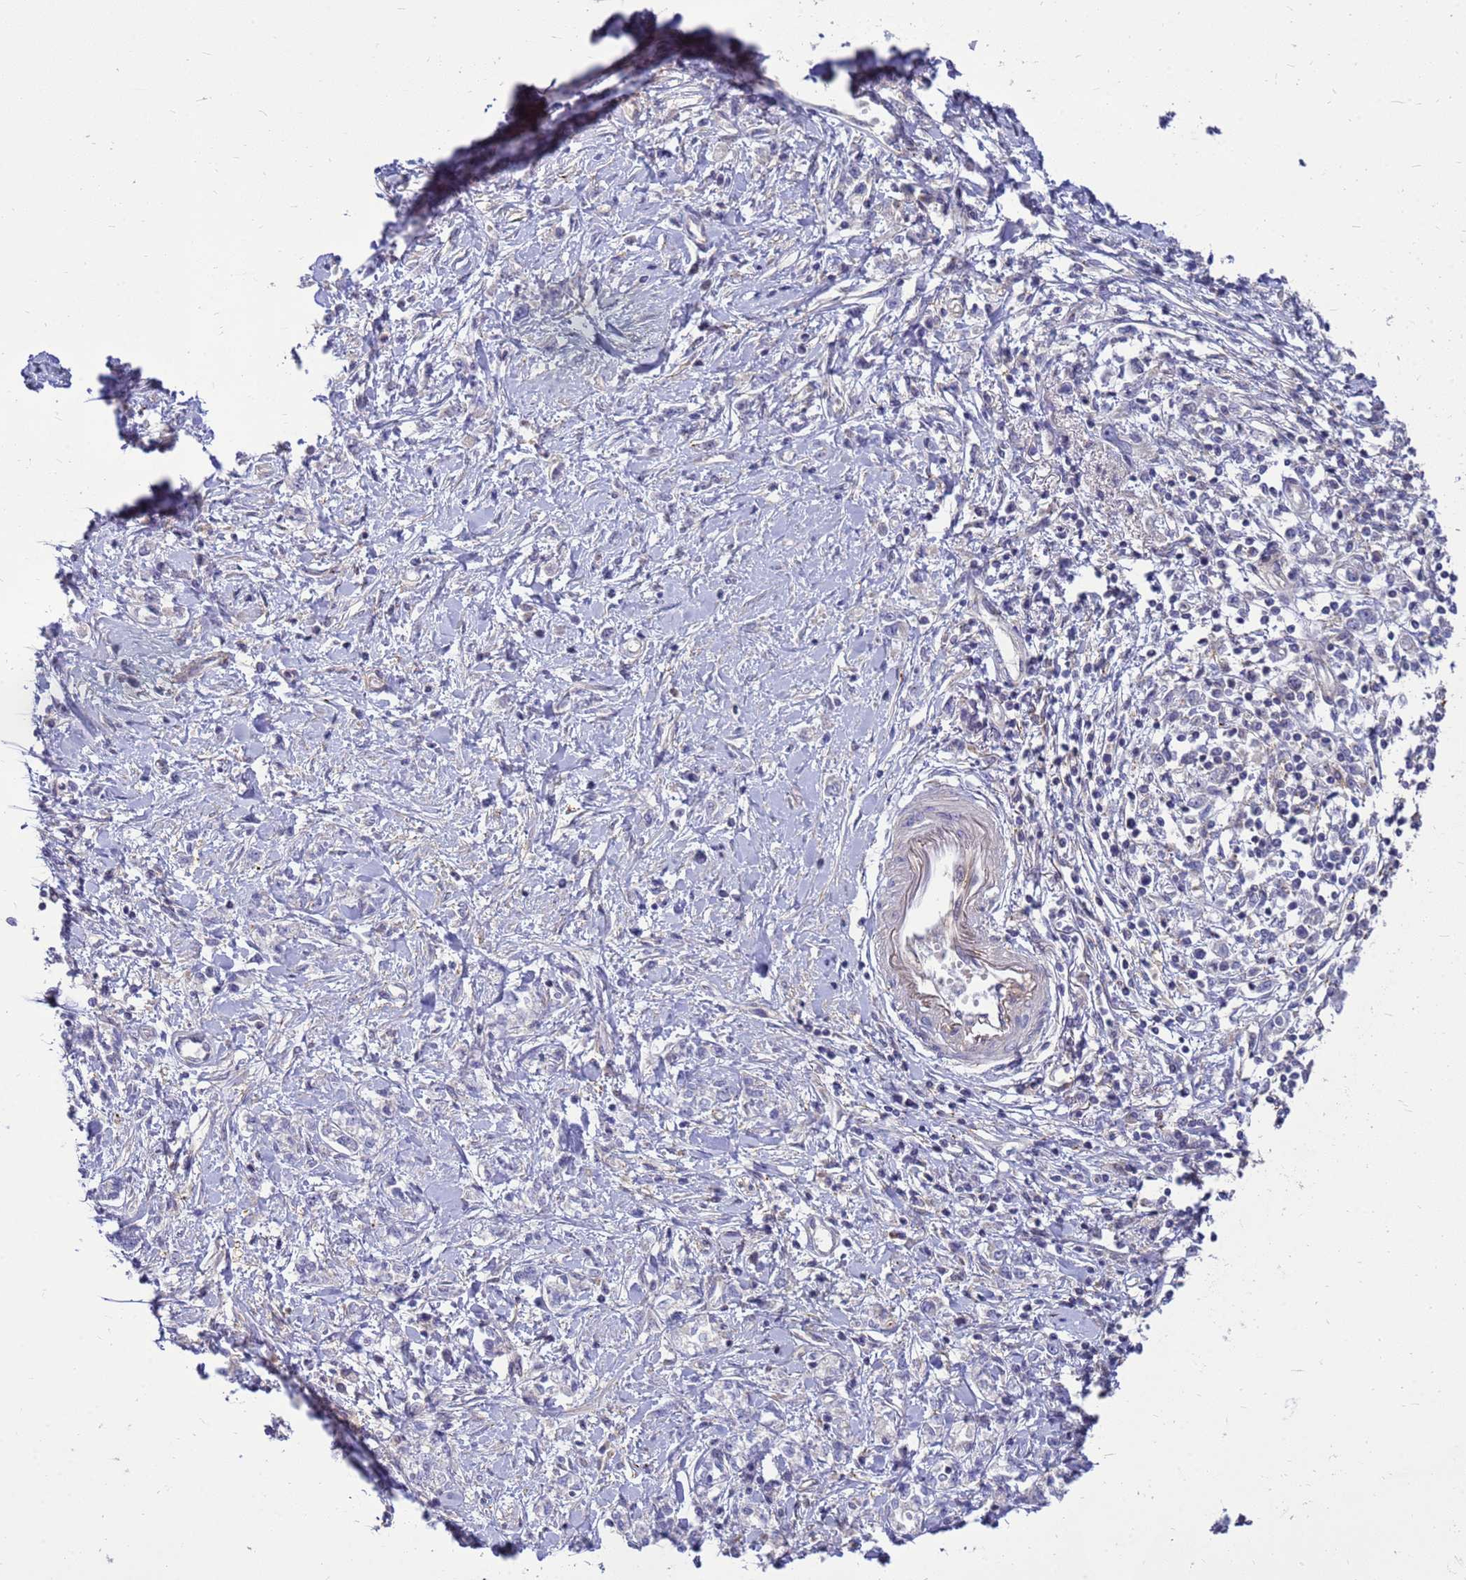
{"staining": {"intensity": "negative", "quantity": "none", "location": "none"}, "tissue": "stomach cancer", "cell_type": "Tumor cells", "image_type": "cancer", "snomed": [{"axis": "morphology", "description": "Adenocarcinoma, NOS"}, {"axis": "topography", "description": "Stomach"}], "caption": "High power microscopy histopathology image of an immunohistochemistry (IHC) micrograph of stomach cancer (adenocarcinoma), revealing no significant expression in tumor cells.", "gene": "ENOPH1", "patient": {"sex": "female", "age": 76}}